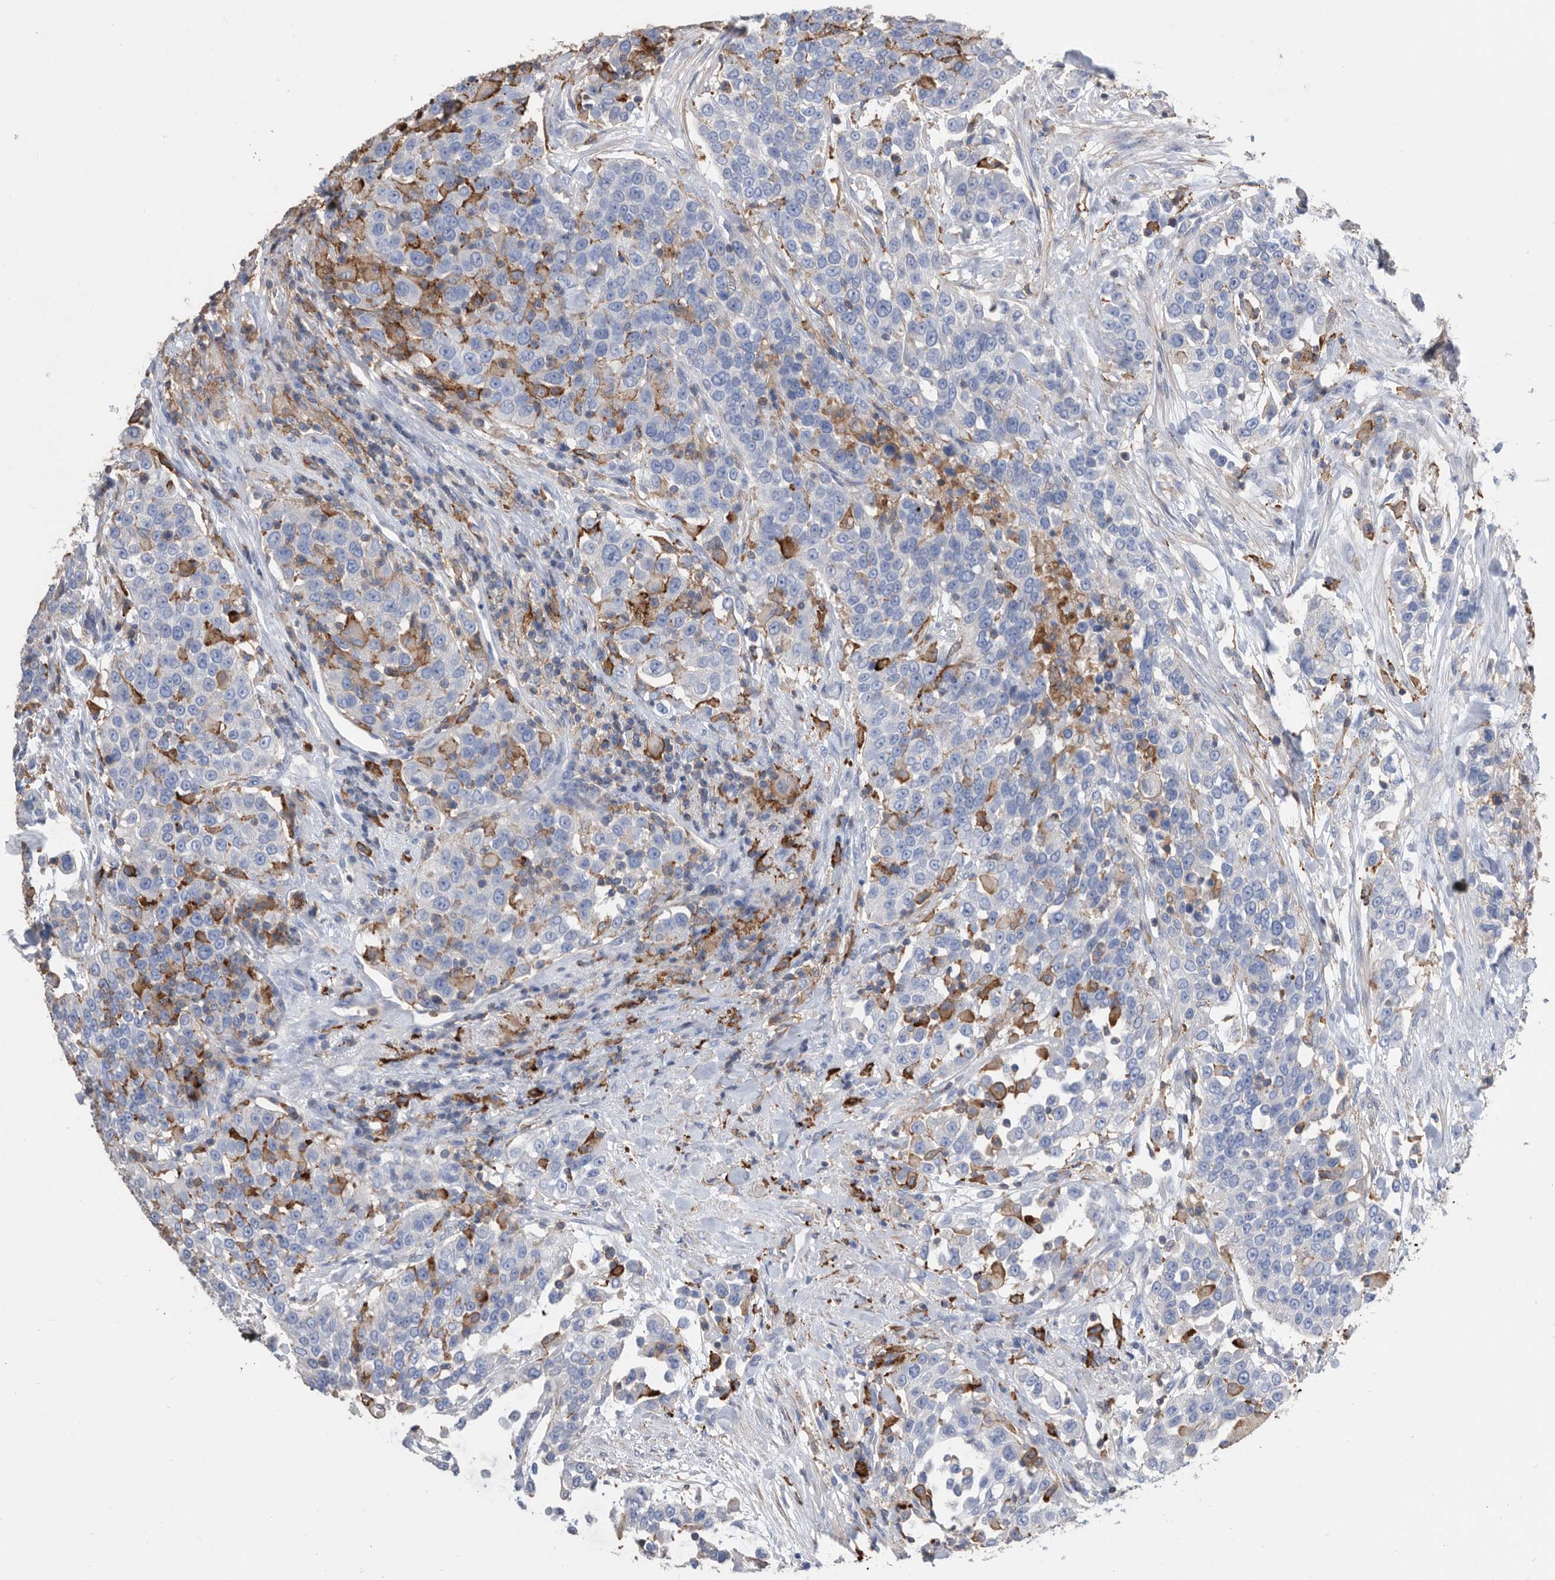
{"staining": {"intensity": "negative", "quantity": "none", "location": "none"}, "tissue": "urothelial cancer", "cell_type": "Tumor cells", "image_type": "cancer", "snomed": [{"axis": "morphology", "description": "Urothelial carcinoma, High grade"}, {"axis": "topography", "description": "Urinary bladder"}], "caption": "The IHC image has no significant positivity in tumor cells of urothelial cancer tissue.", "gene": "MS4A4A", "patient": {"sex": "female", "age": 80}}